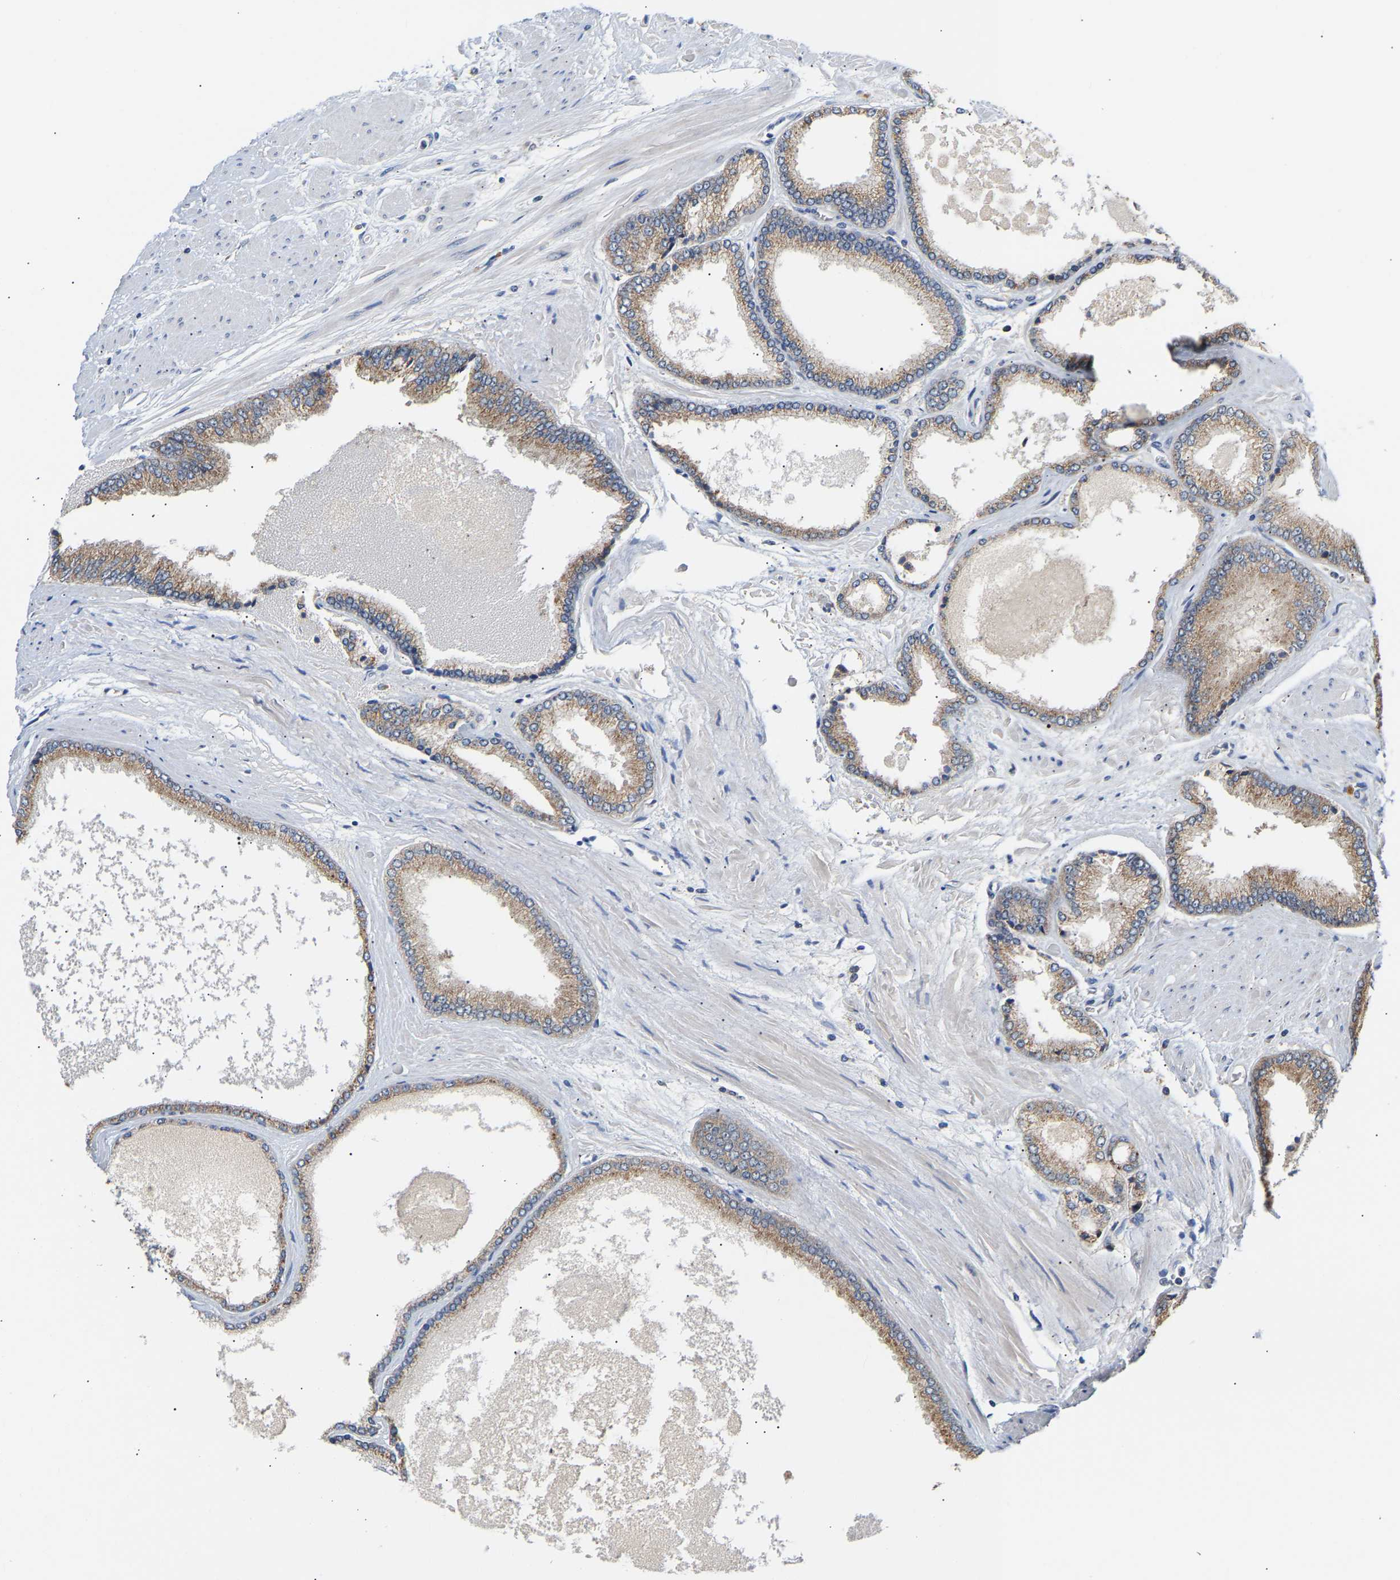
{"staining": {"intensity": "moderate", "quantity": ">75%", "location": "cytoplasmic/membranous"}, "tissue": "prostate cancer", "cell_type": "Tumor cells", "image_type": "cancer", "snomed": [{"axis": "morphology", "description": "Adenocarcinoma, High grade"}, {"axis": "topography", "description": "Prostate"}], "caption": "Immunohistochemistry image of prostate cancer stained for a protein (brown), which shows medium levels of moderate cytoplasmic/membranous positivity in approximately >75% of tumor cells.", "gene": "TPMT", "patient": {"sex": "male", "age": 61}}